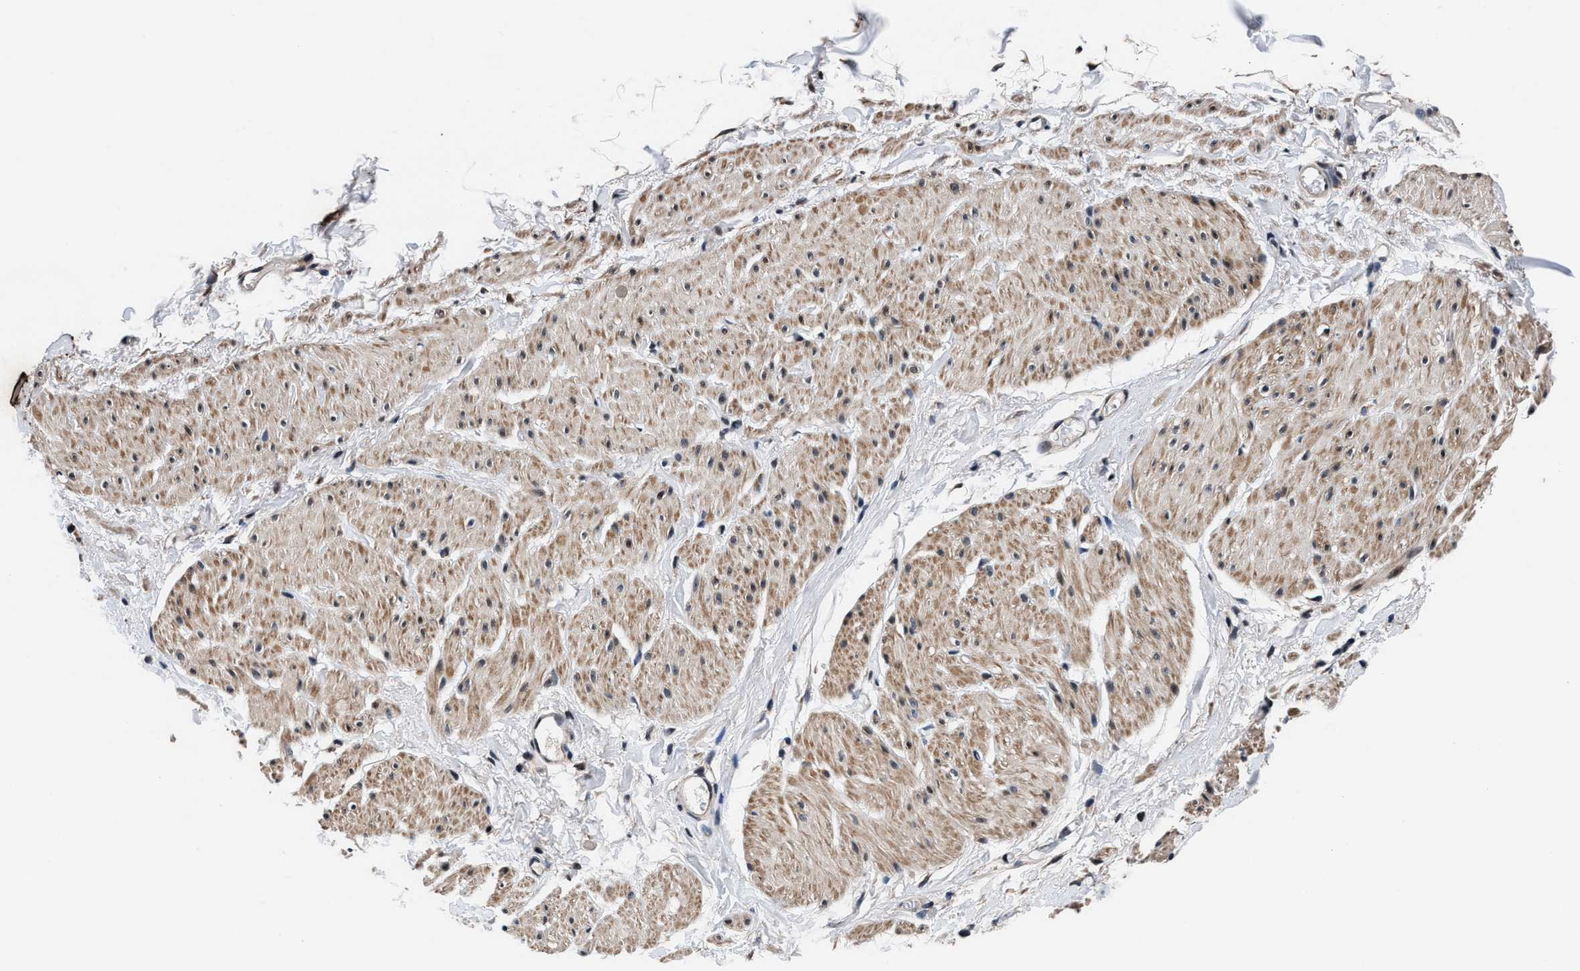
{"staining": {"intensity": "moderate", "quantity": "<25%", "location": "cytoplasmic/membranous"}, "tissue": "smooth muscle", "cell_type": "Smooth muscle cells", "image_type": "normal", "snomed": [{"axis": "morphology", "description": "Normal tissue, NOS"}, {"axis": "topography", "description": "Smooth muscle"}], "caption": "Immunohistochemical staining of unremarkable human smooth muscle shows <25% levels of moderate cytoplasmic/membranous protein staining in approximately <25% of smooth muscle cells.", "gene": "USP16", "patient": {"sex": "male", "age": 16}}